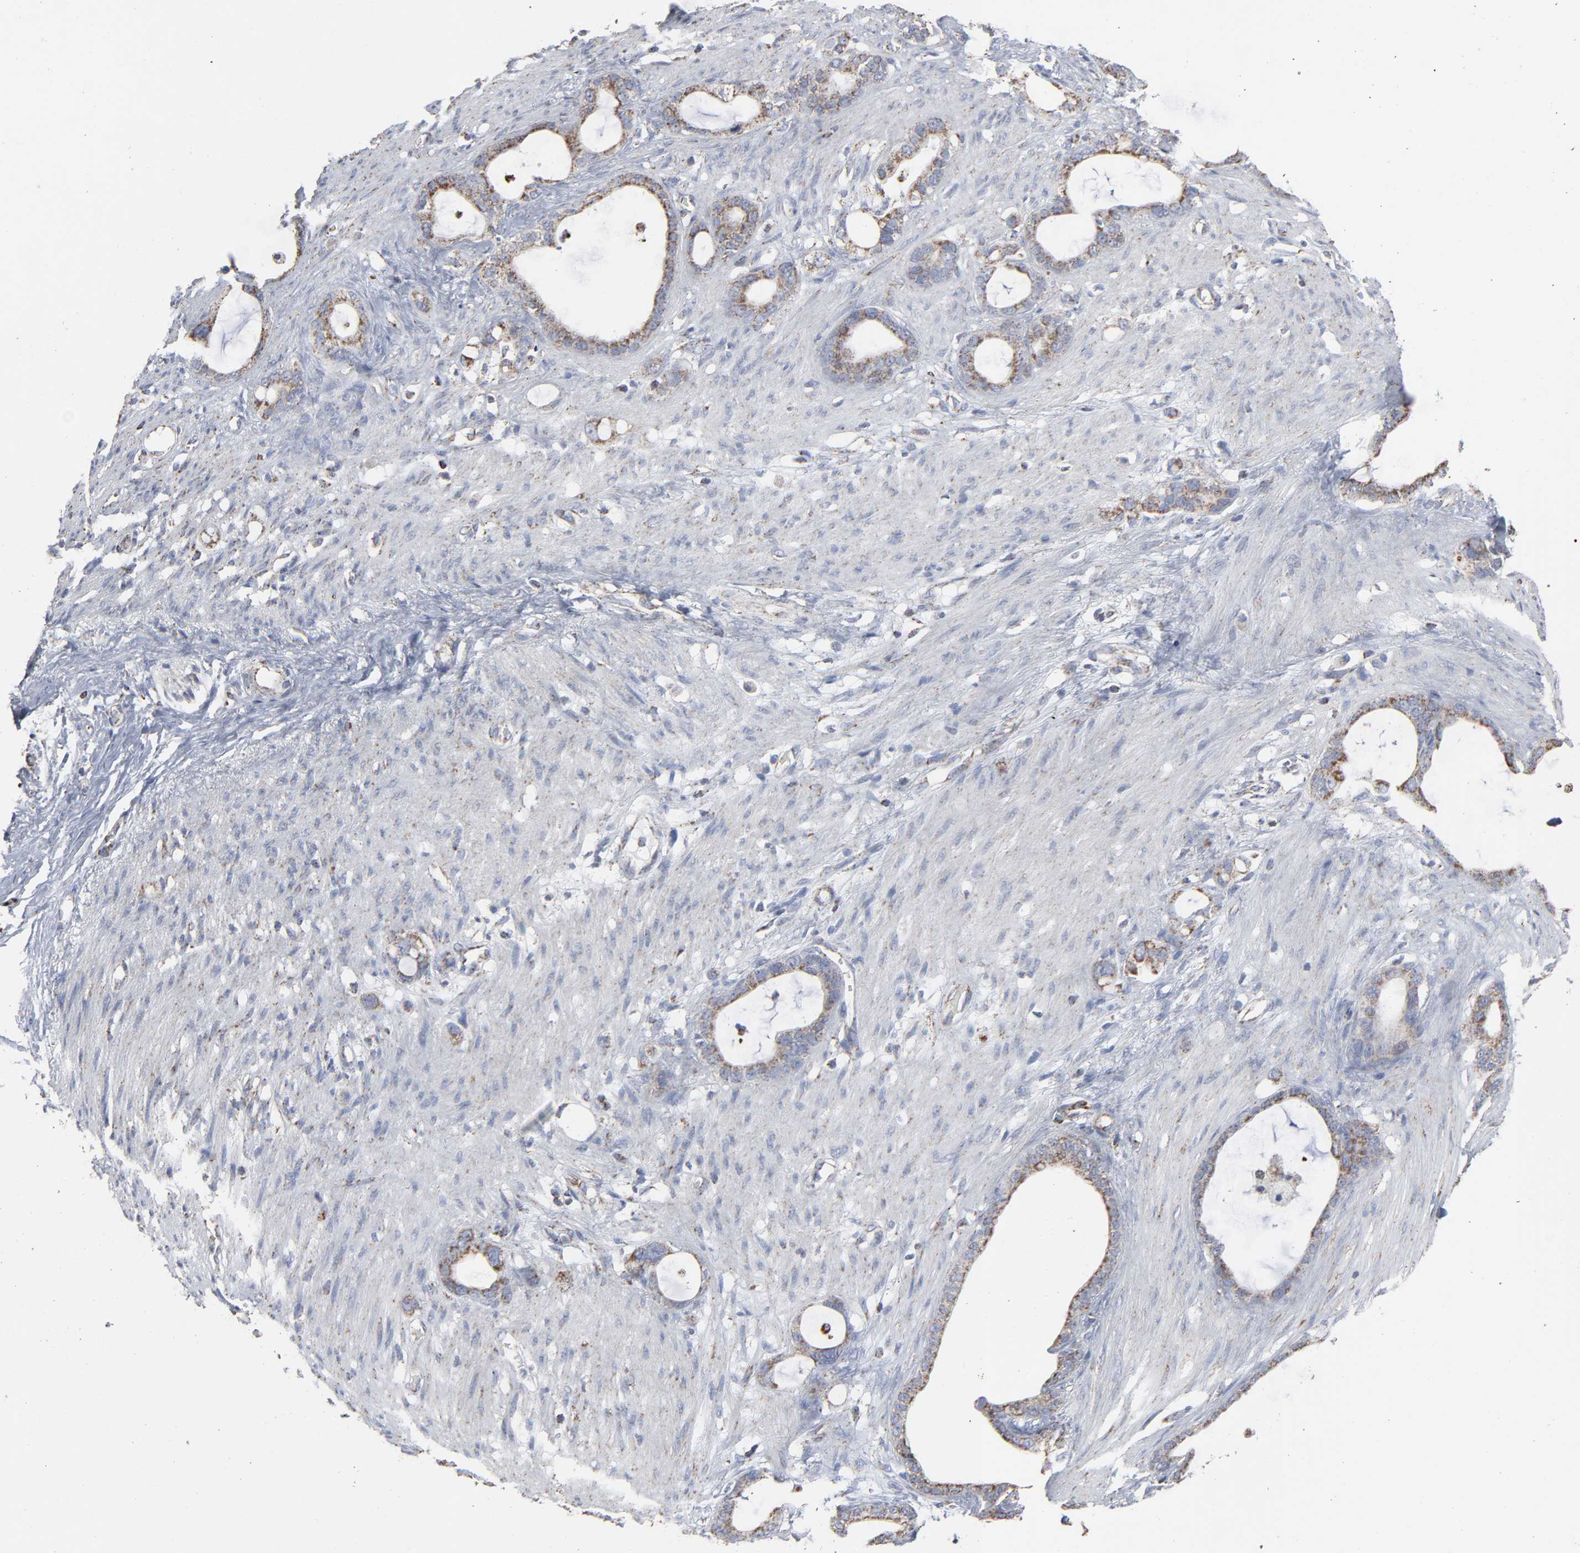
{"staining": {"intensity": "moderate", "quantity": ">75%", "location": "cytoplasmic/membranous"}, "tissue": "stomach cancer", "cell_type": "Tumor cells", "image_type": "cancer", "snomed": [{"axis": "morphology", "description": "Adenocarcinoma, NOS"}, {"axis": "topography", "description": "Stomach"}], "caption": "Immunohistochemical staining of stomach cancer displays medium levels of moderate cytoplasmic/membranous staining in about >75% of tumor cells. (brown staining indicates protein expression, while blue staining denotes nuclei).", "gene": "UQCRC1", "patient": {"sex": "female", "age": 75}}